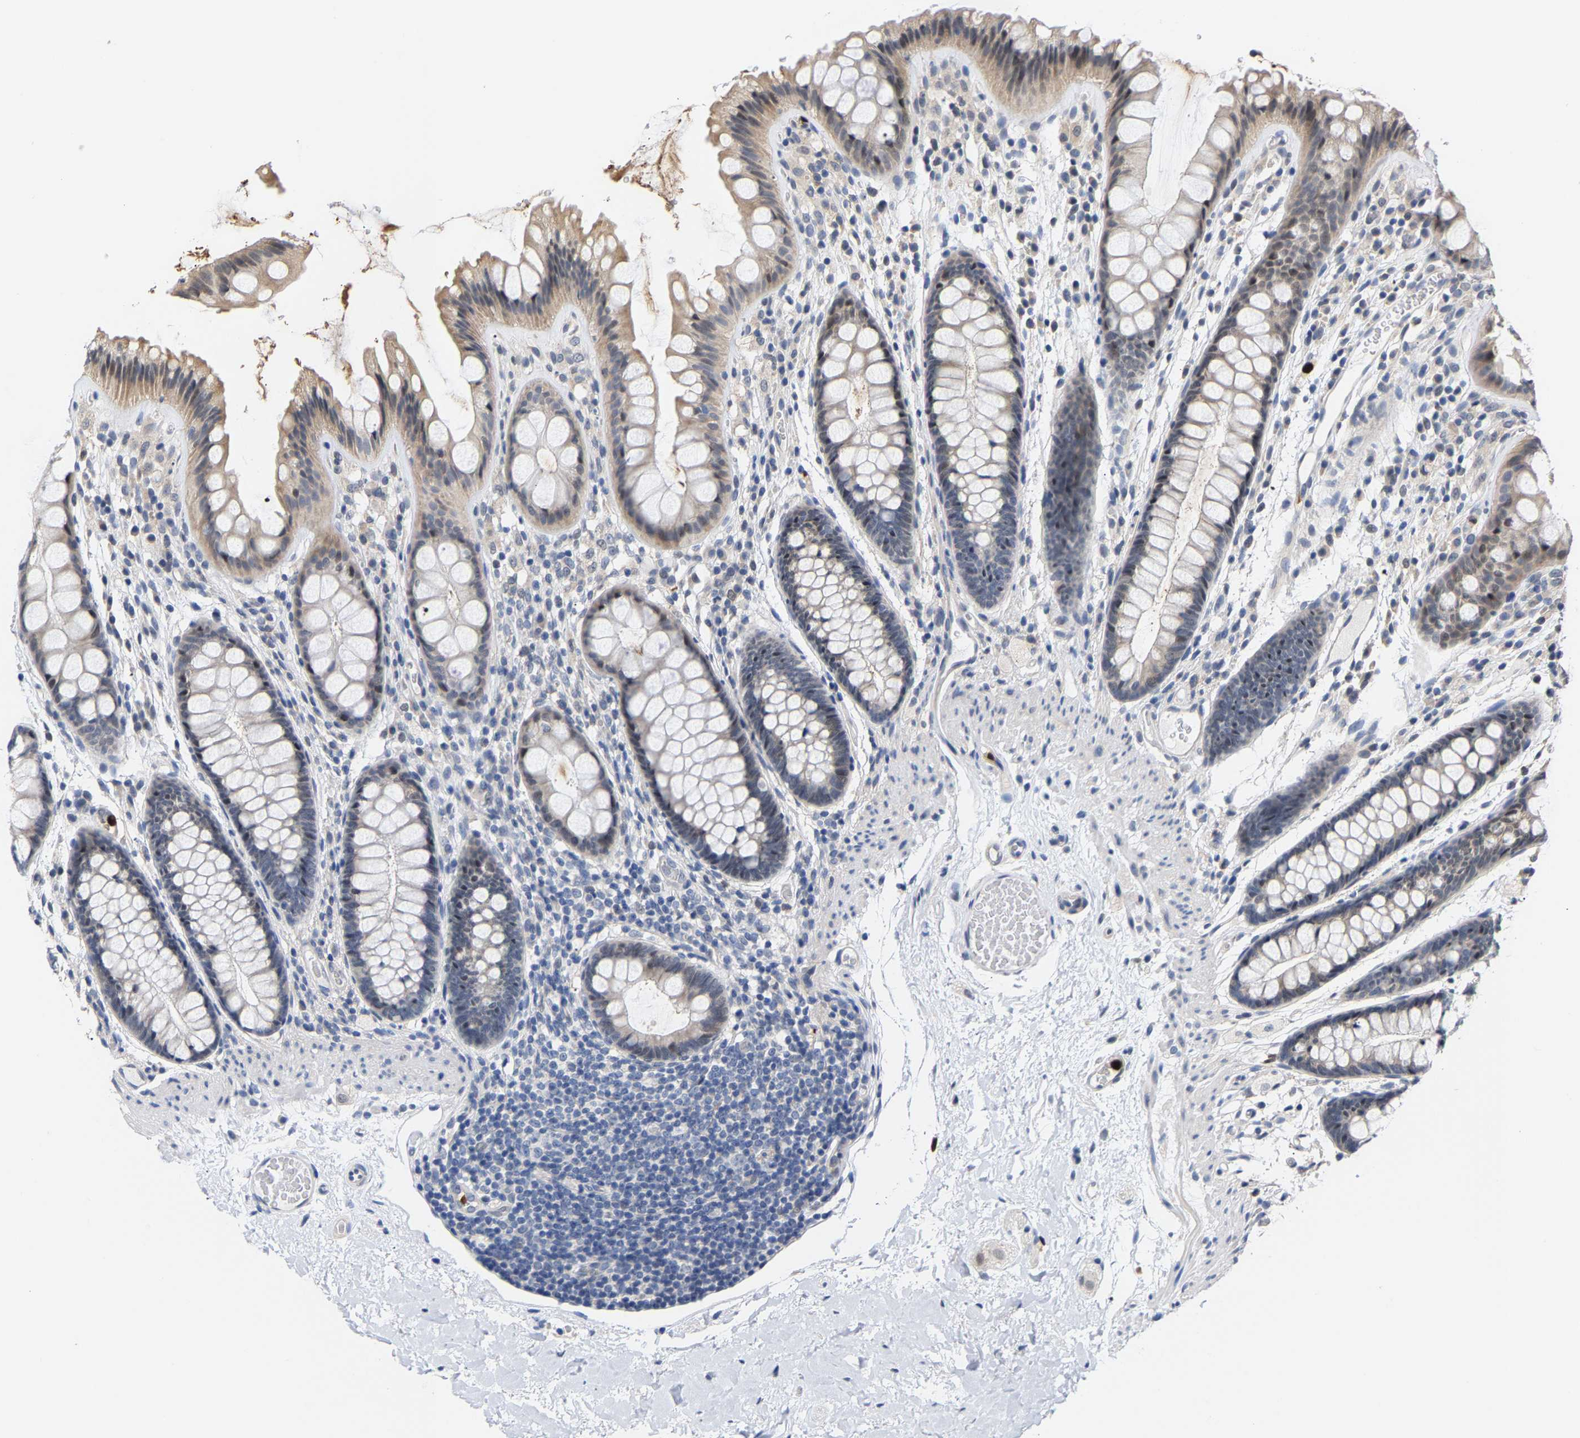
{"staining": {"intensity": "negative", "quantity": "none", "location": "none"}, "tissue": "colon", "cell_type": "Endothelial cells", "image_type": "normal", "snomed": [{"axis": "morphology", "description": "Normal tissue, NOS"}, {"axis": "topography", "description": "Colon"}], "caption": "The immunohistochemistry (IHC) histopathology image has no significant expression in endothelial cells of colon.", "gene": "TDRD7", "patient": {"sex": "female", "age": 56}}